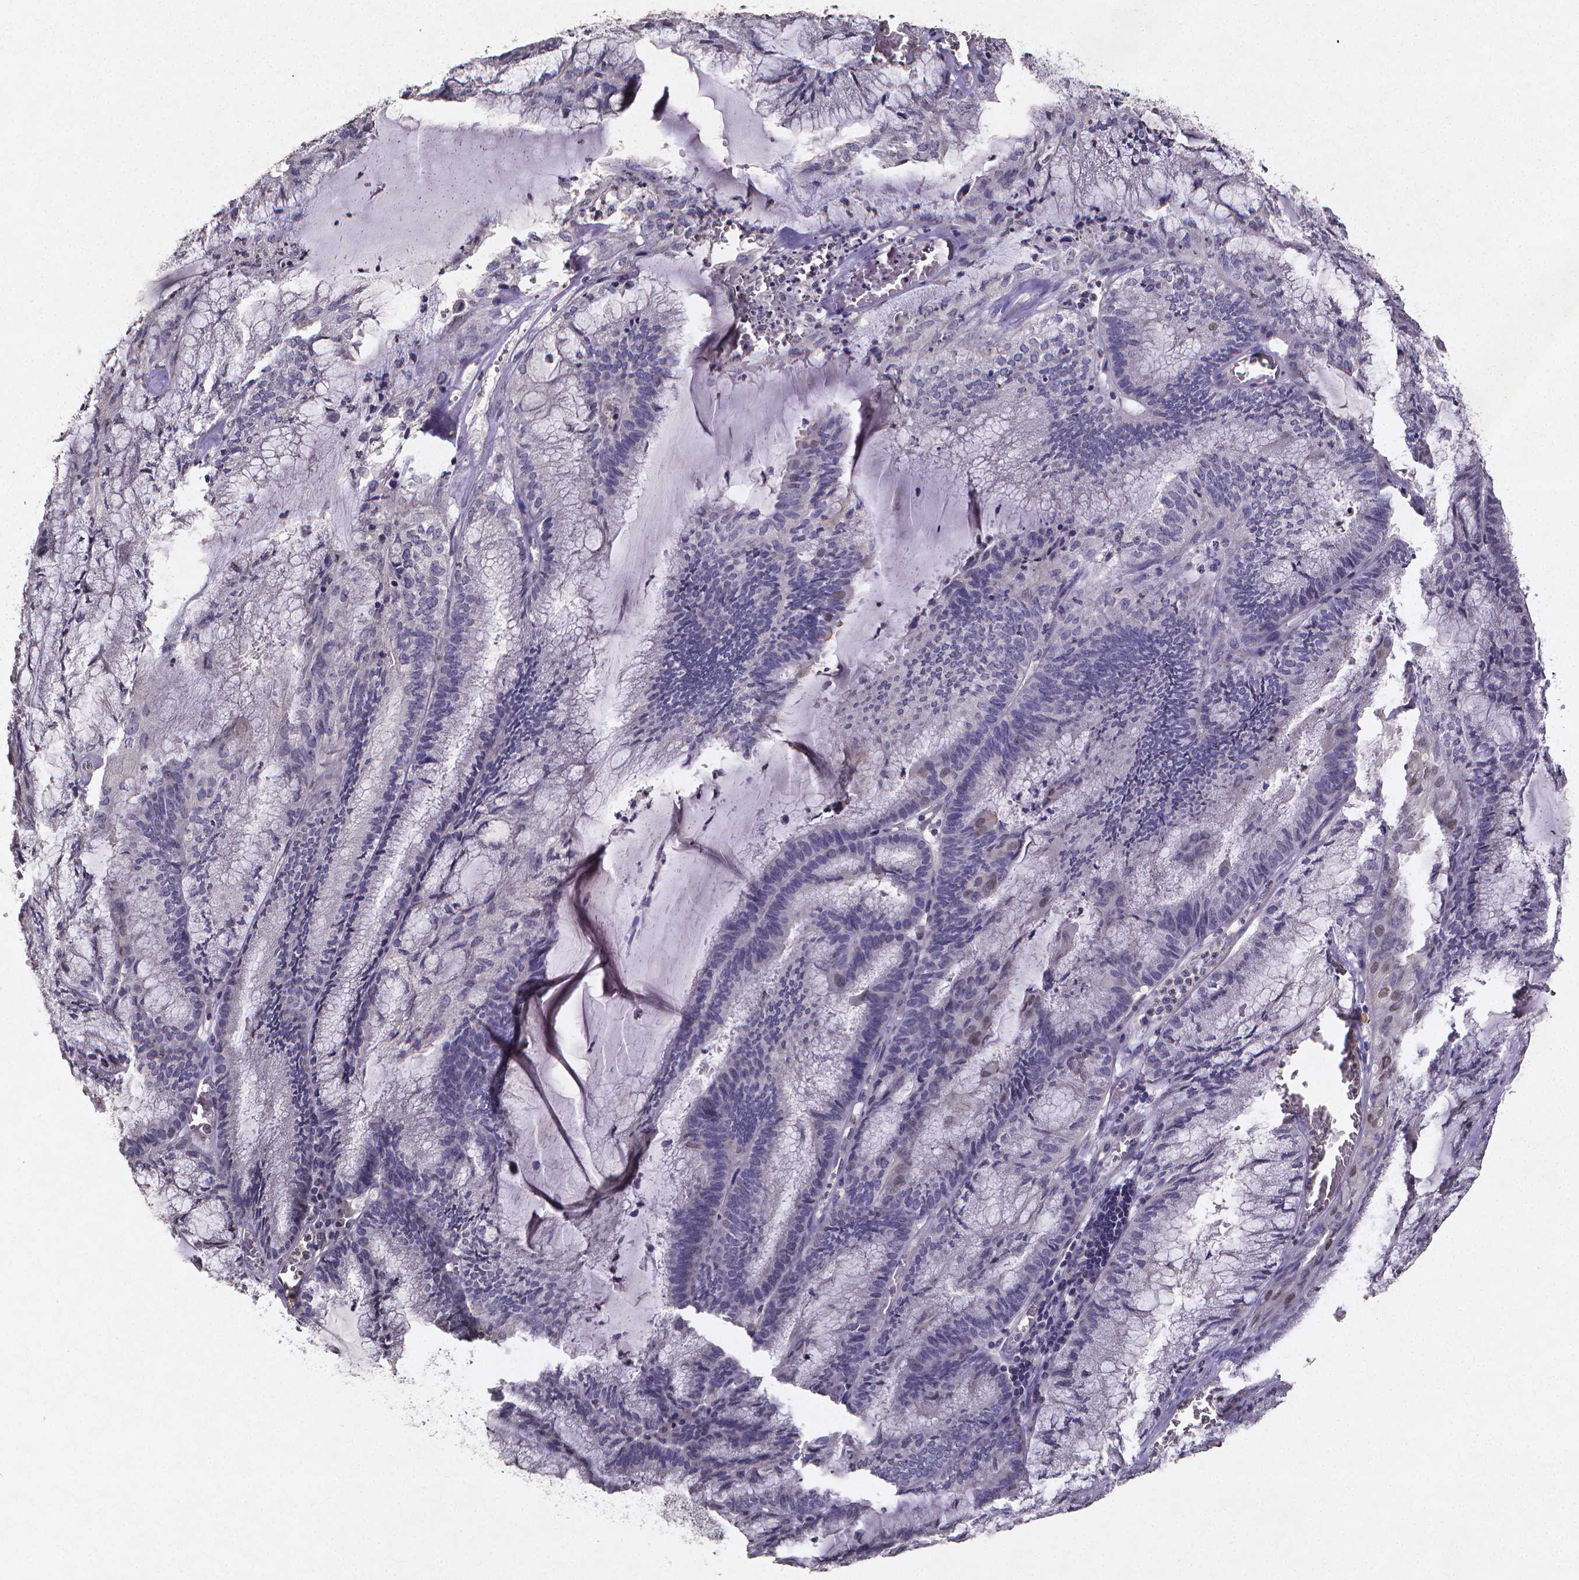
{"staining": {"intensity": "negative", "quantity": "none", "location": "none"}, "tissue": "endometrial cancer", "cell_type": "Tumor cells", "image_type": "cancer", "snomed": [{"axis": "morphology", "description": "Carcinoma, NOS"}, {"axis": "topography", "description": "Endometrium"}], "caption": "Immunohistochemical staining of human endometrial cancer (carcinoma) demonstrates no significant positivity in tumor cells.", "gene": "TP73", "patient": {"sex": "female", "age": 62}}